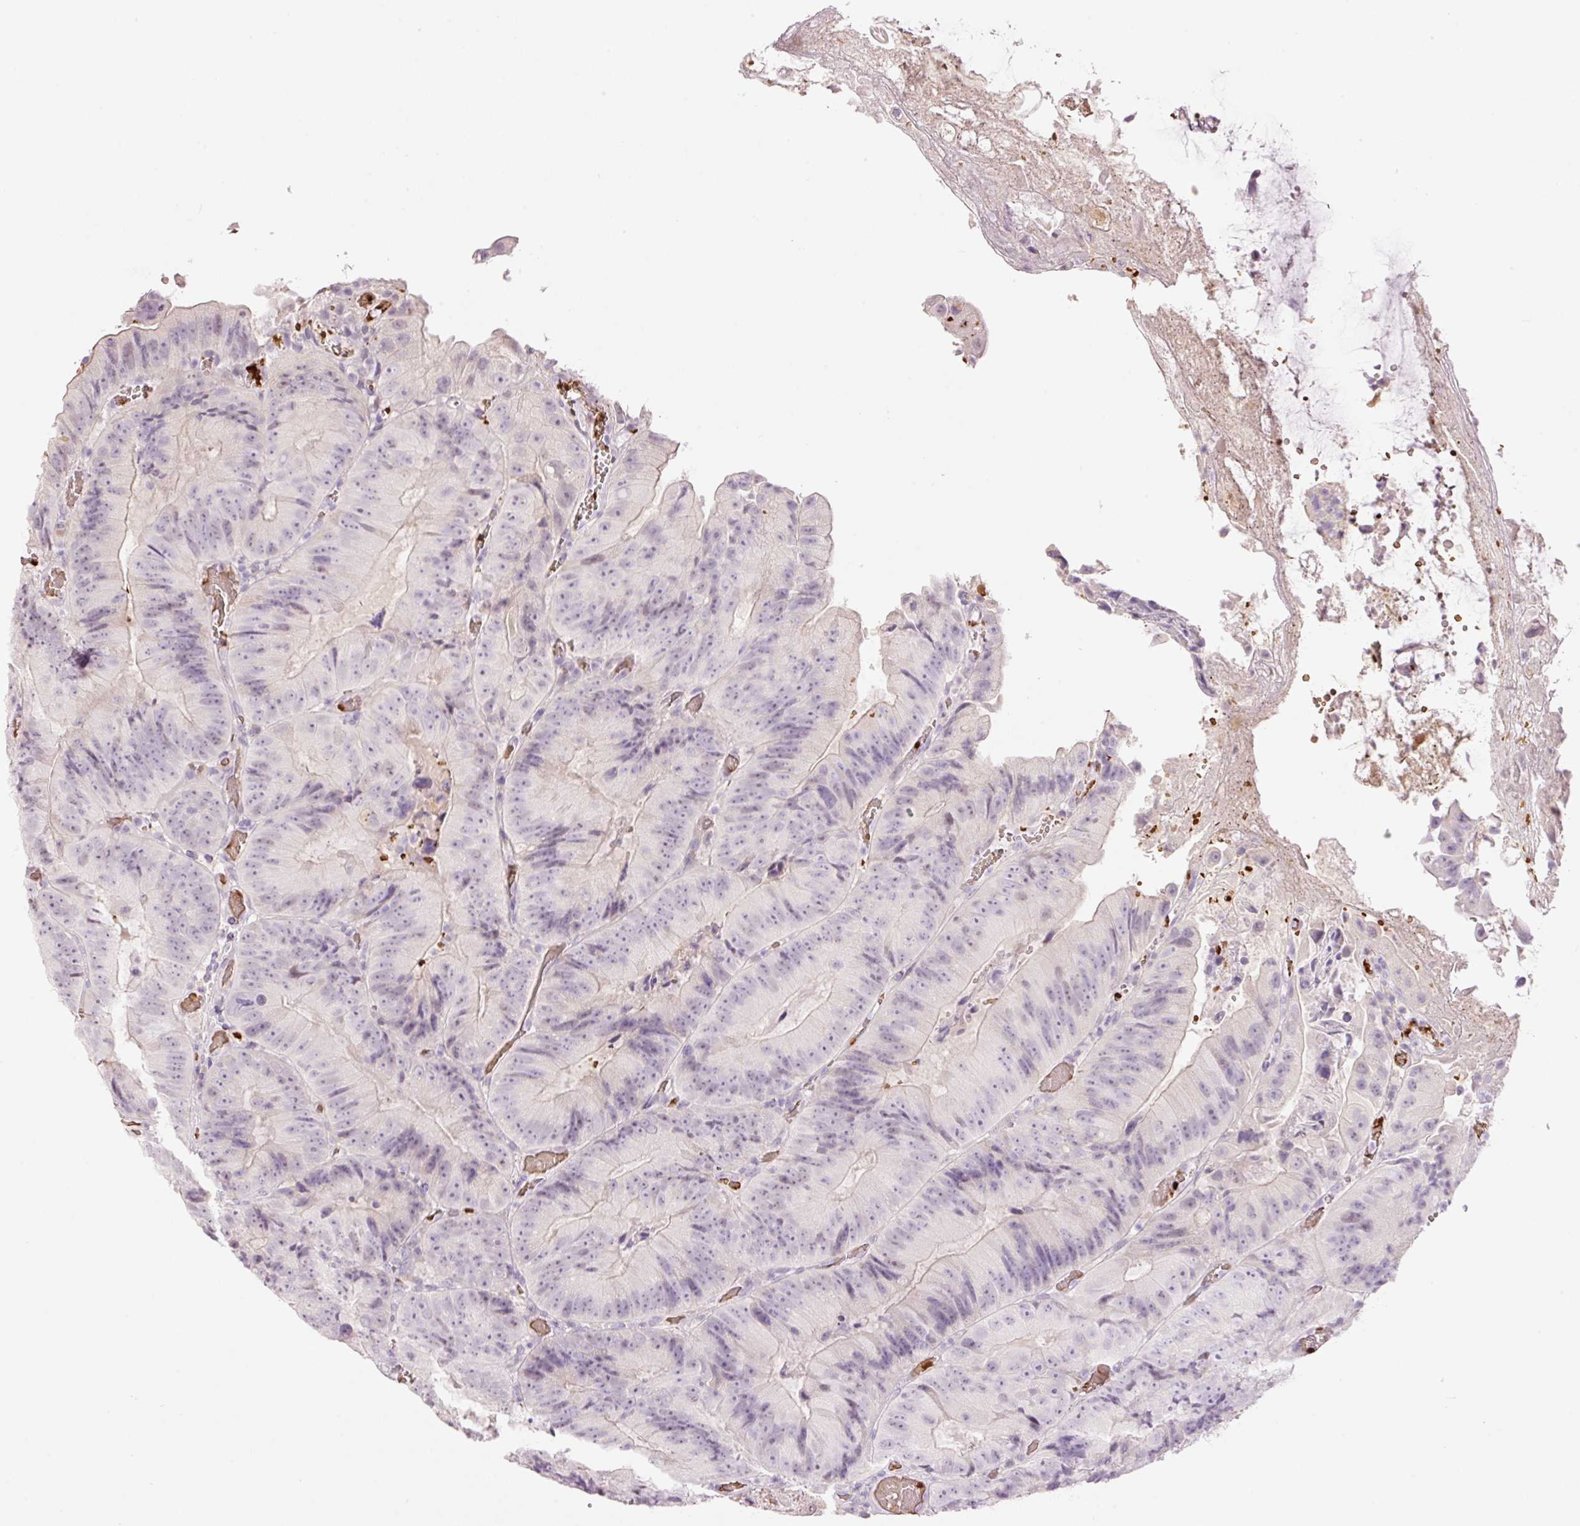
{"staining": {"intensity": "negative", "quantity": "none", "location": "none"}, "tissue": "colorectal cancer", "cell_type": "Tumor cells", "image_type": "cancer", "snomed": [{"axis": "morphology", "description": "Adenocarcinoma, NOS"}, {"axis": "topography", "description": "Colon"}], "caption": "Tumor cells are negative for brown protein staining in colorectal adenocarcinoma. Brightfield microscopy of immunohistochemistry stained with DAB (3,3'-diaminobenzidine) (brown) and hematoxylin (blue), captured at high magnification.", "gene": "LY6G6D", "patient": {"sex": "female", "age": 86}}